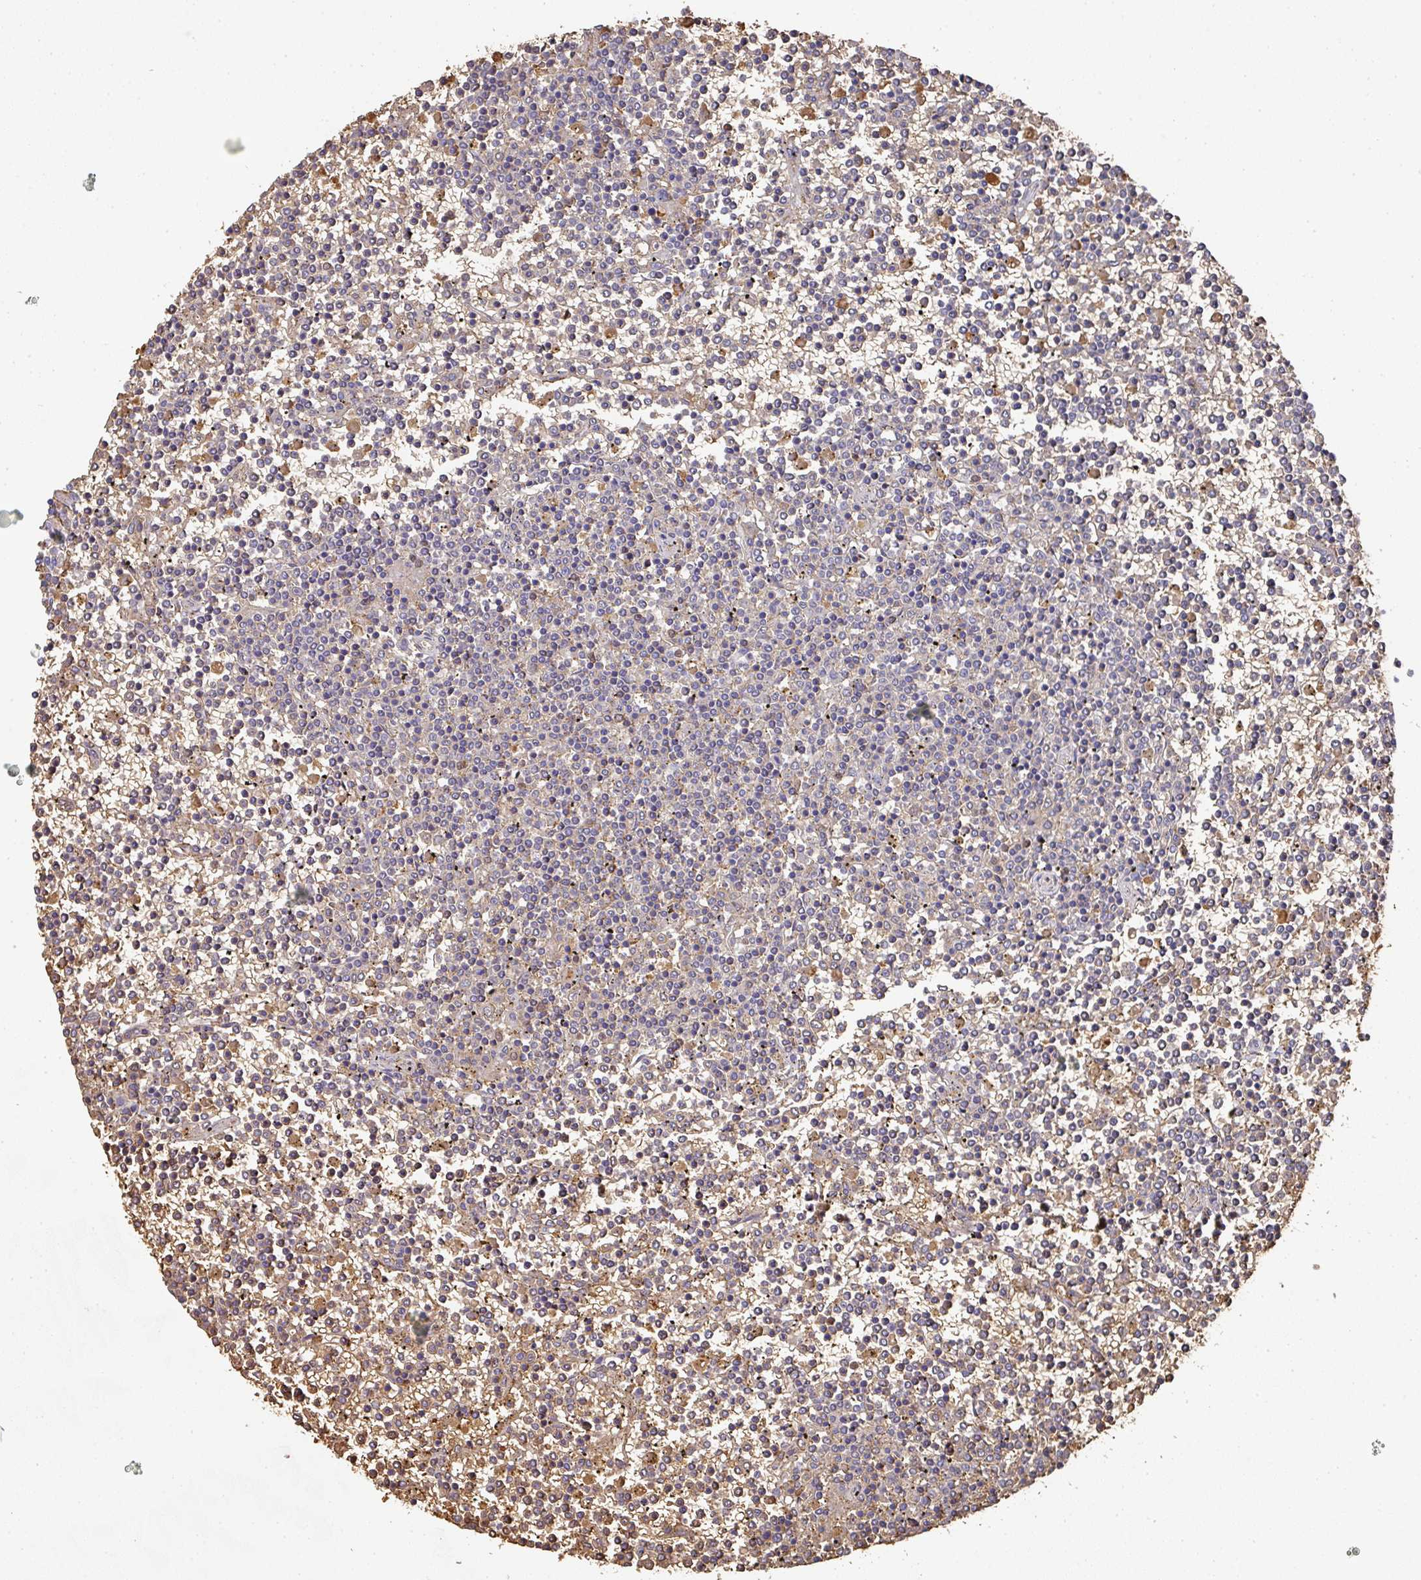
{"staining": {"intensity": "negative", "quantity": "none", "location": "none"}, "tissue": "lymphoma", "cell_type": "Tumor cells", "image_type": "cancer", "snomed": [{"axis": "morphology", "description": "Malignant lymphoma, non-Hodgkin's type, Low grade"}, {"axis": "topography", "description": "Spleen"}], "caption": "Tumor cells show no significant protein staining in malignant lymphoma, non-Hodgkin's type (low-grade).", "gene": "ALB", "patient": {"sex": "female", "age": 19}}